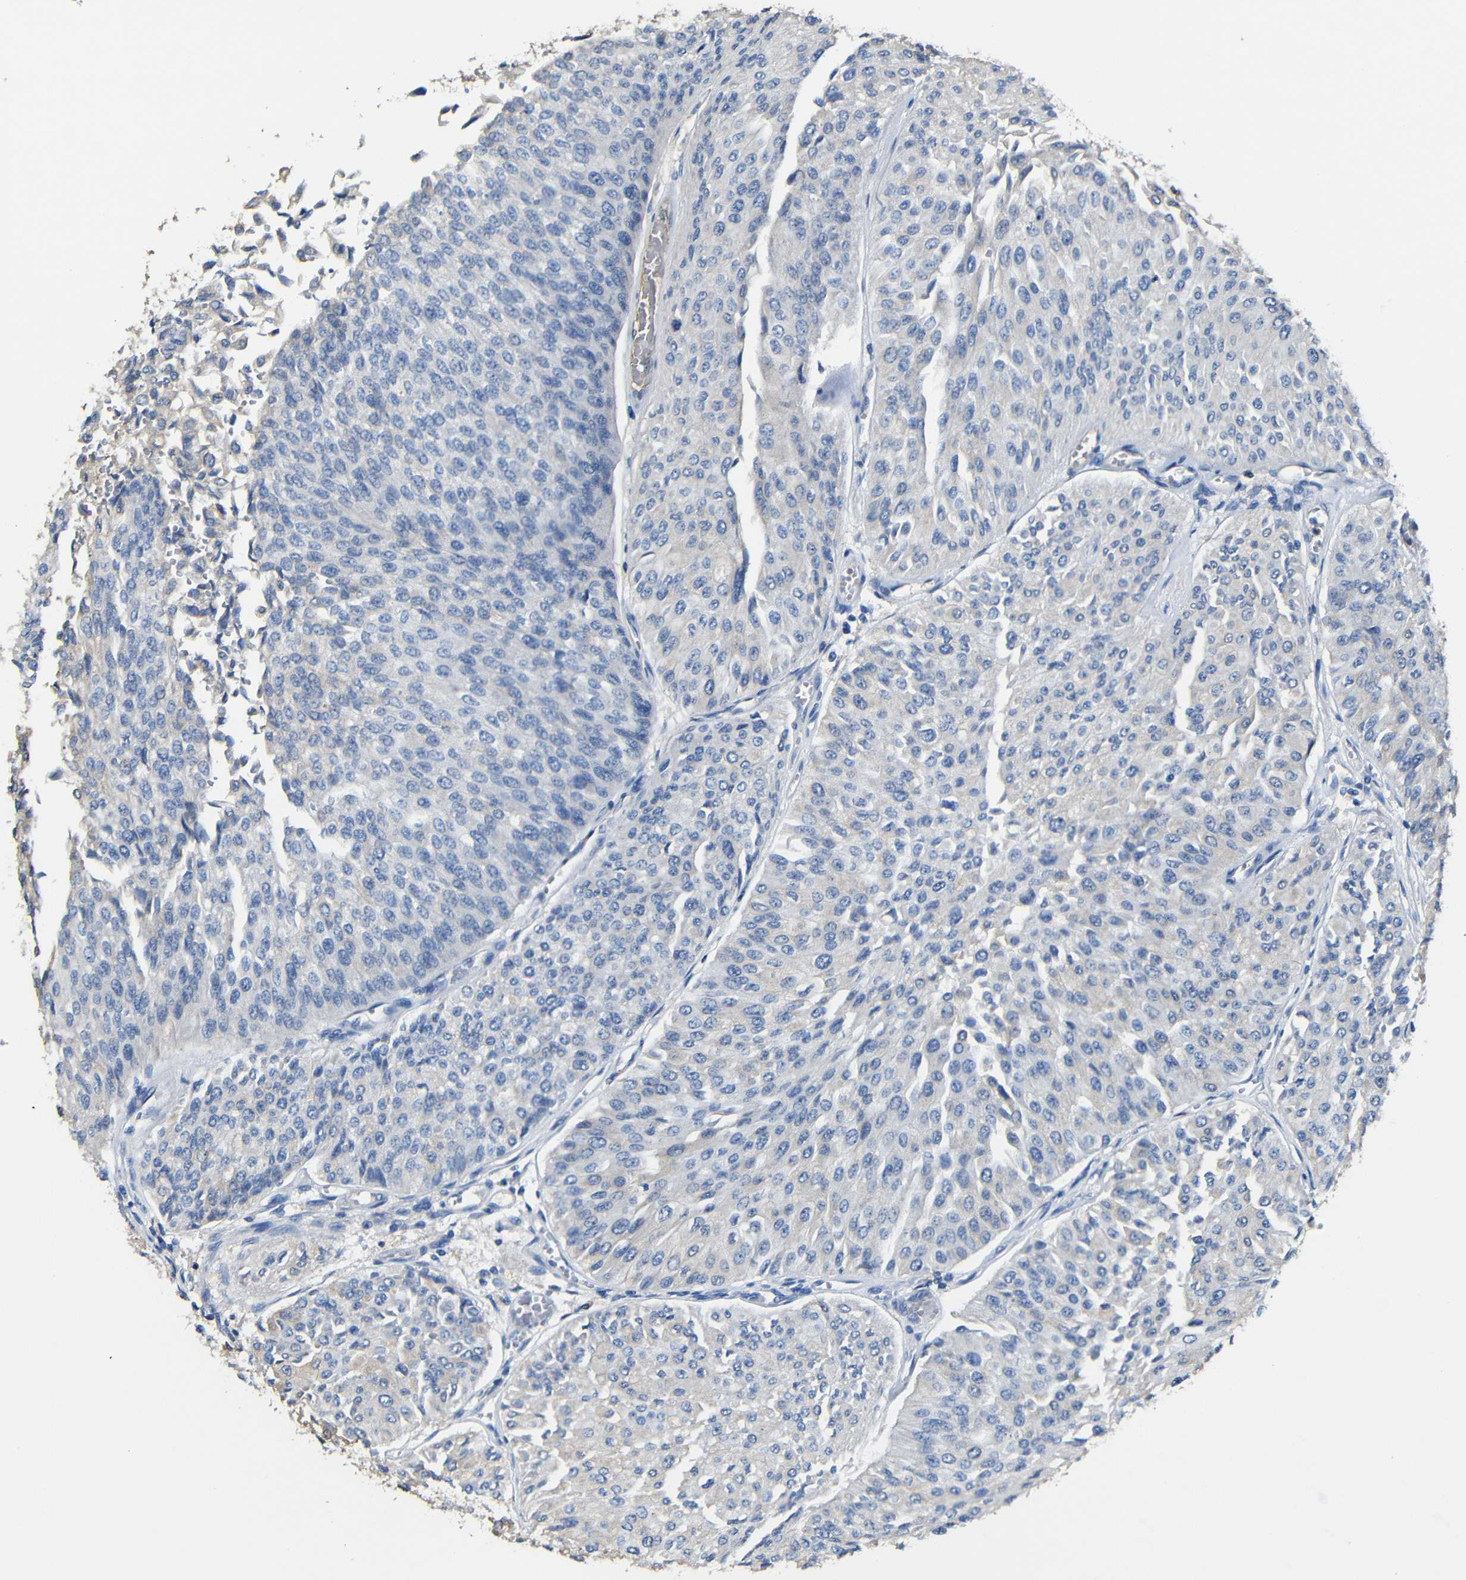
{"staining": {"intensity": "negative", "quantity": "none", "location": "none"}, "tissue": "urothelial cancer", "cell_type": "Tumor cells", "image_type": "cancer", "snomed": [{"axis": "morphology", "description": "Urothelial carcinoma, Low grade"}, {"axis": "topography", "description": "Urinary bladder"}], "caption": "Urothelial cancer was stained to show a protein in brown. There is no significant staining in tumor cells.", "gene": "ACKR2", "patient": {"sex": "male", "age": 67}}